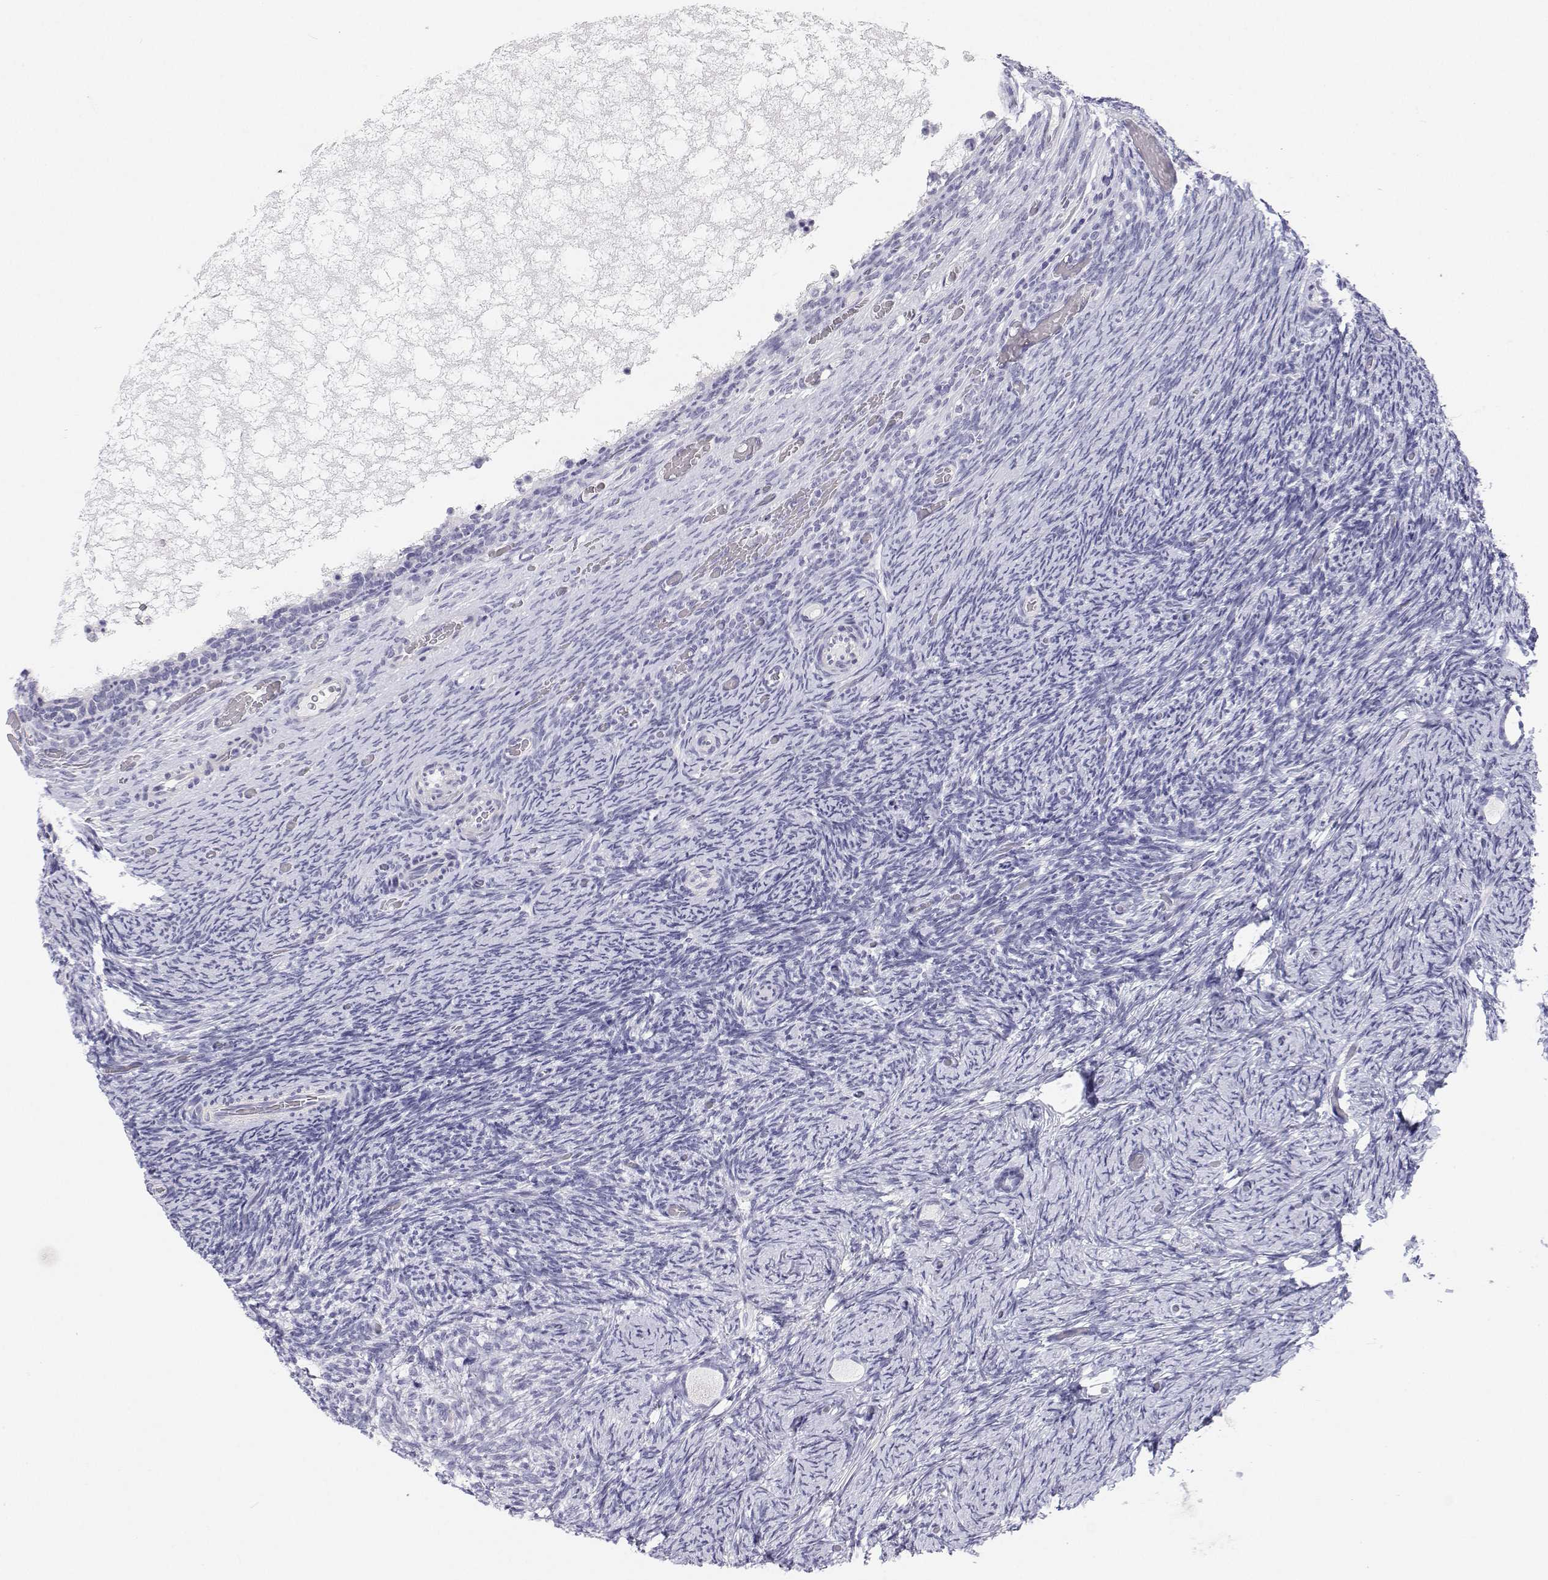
{"staining": {"intensity": "negative", "quantity": "none", "location": "none"}, "tissue": "ovary", "cell_type": "Follicle cells", "image_type": "normal", "snomed": [{"axis": "morphology", "description": "Normal tissue, NOS"}, {"axis": "topography", "description": "Ovary"}], "caption": "Histopathology image shows no protein staining in follicle cells of benign ovary. (DAB IHC, high magnification).", "gene": "BHMT", "patient": {"sex": "female", "age": 34}}